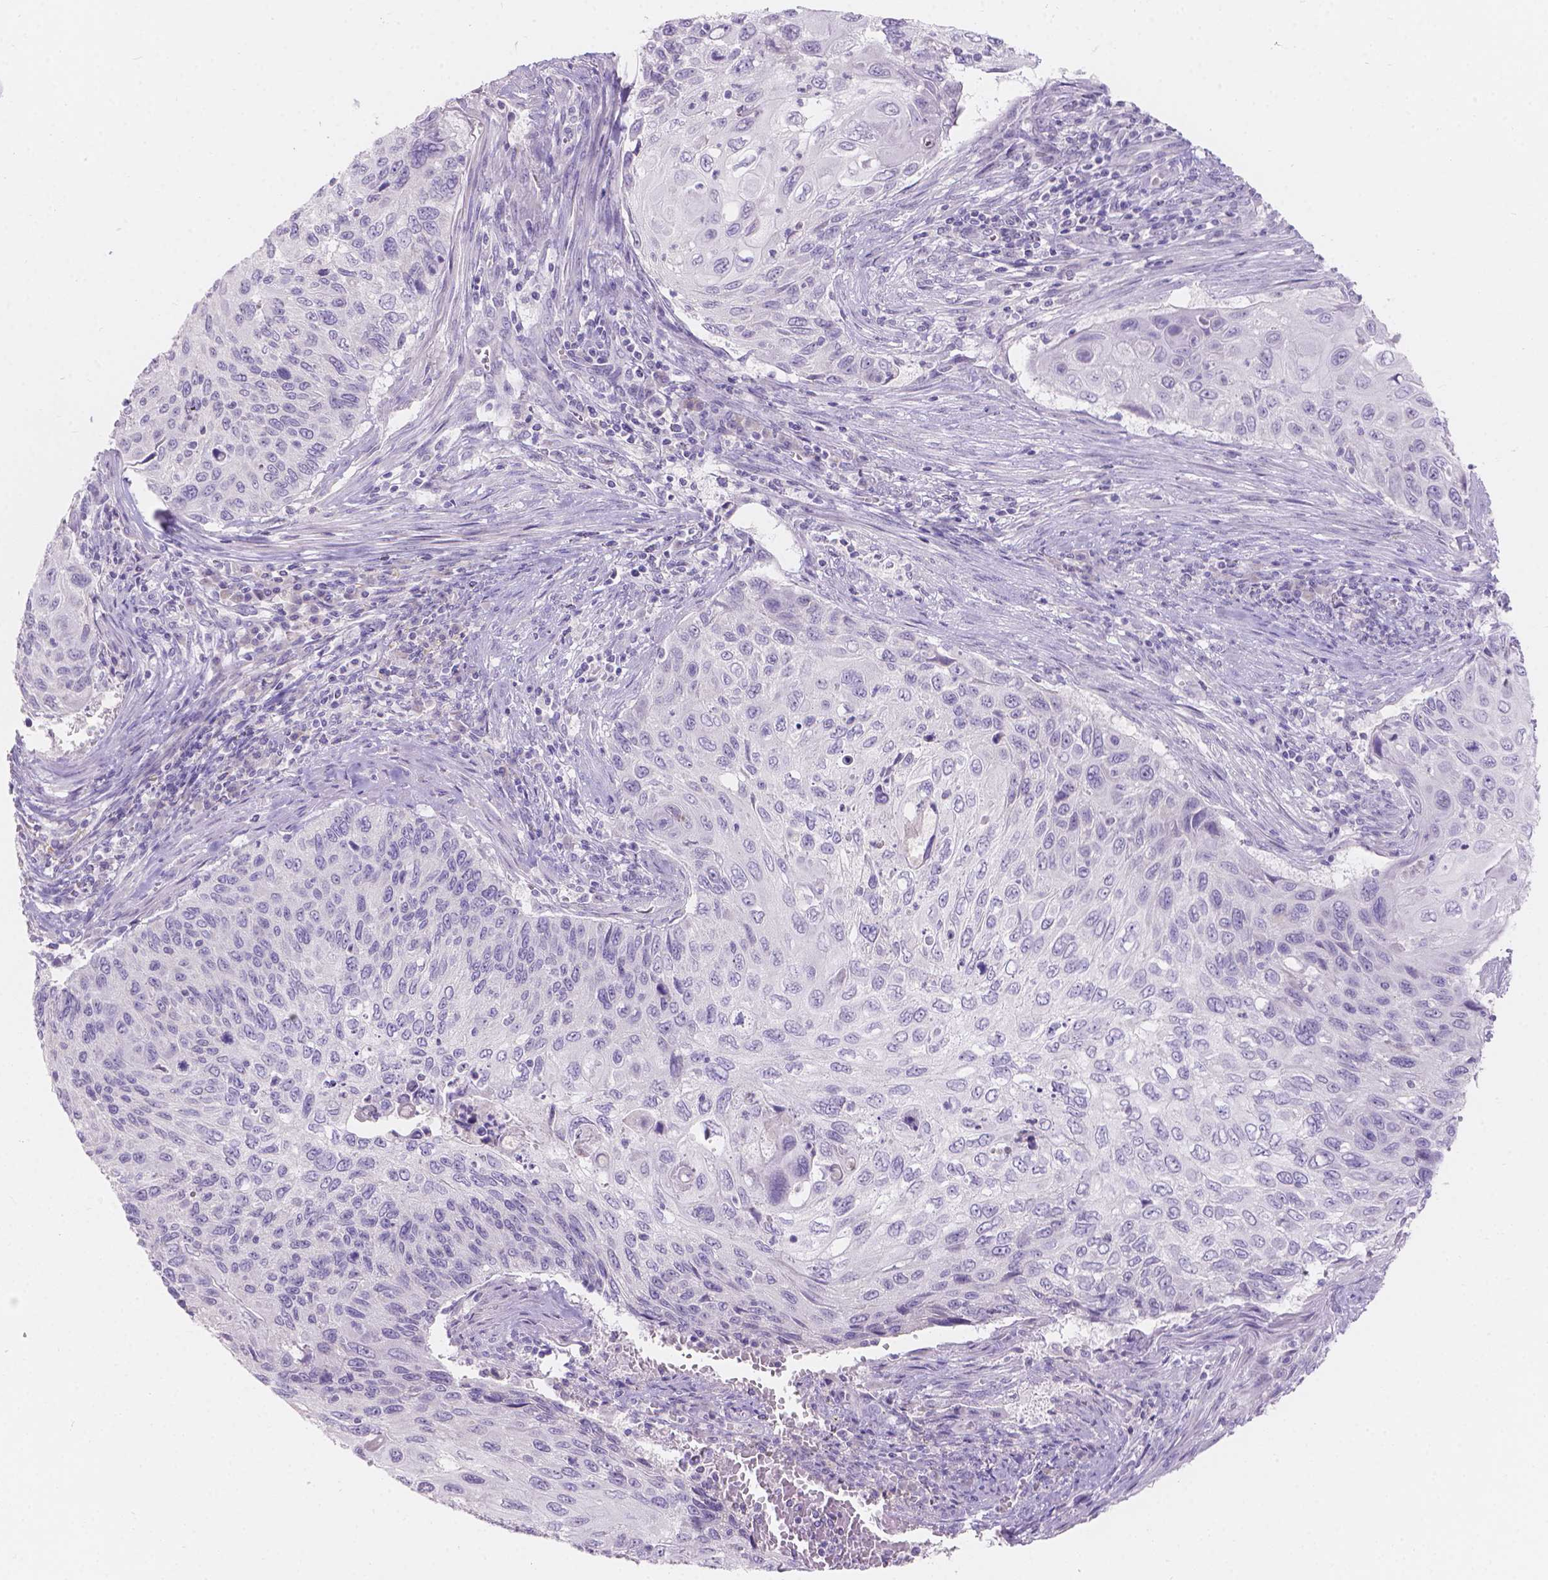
{"staining": {"intensity": "negative", "quantity": "none", "location": "none"}, "tissue": "cervical cancer", "cell_type": "Tumor cells", "image_type": "cancer", "snomed": [{"axis": "morphology", "description": "Squamous cell carcinoma, NOS"}, {"axis": "topography", "description": "Cervix"}], "caption": "An image of human cervical cancer (squamous cell carcinoma) is negative for staining in tumor cells.", "gene": "HTN3", "patient": {"sex": "female", "age": 70}}